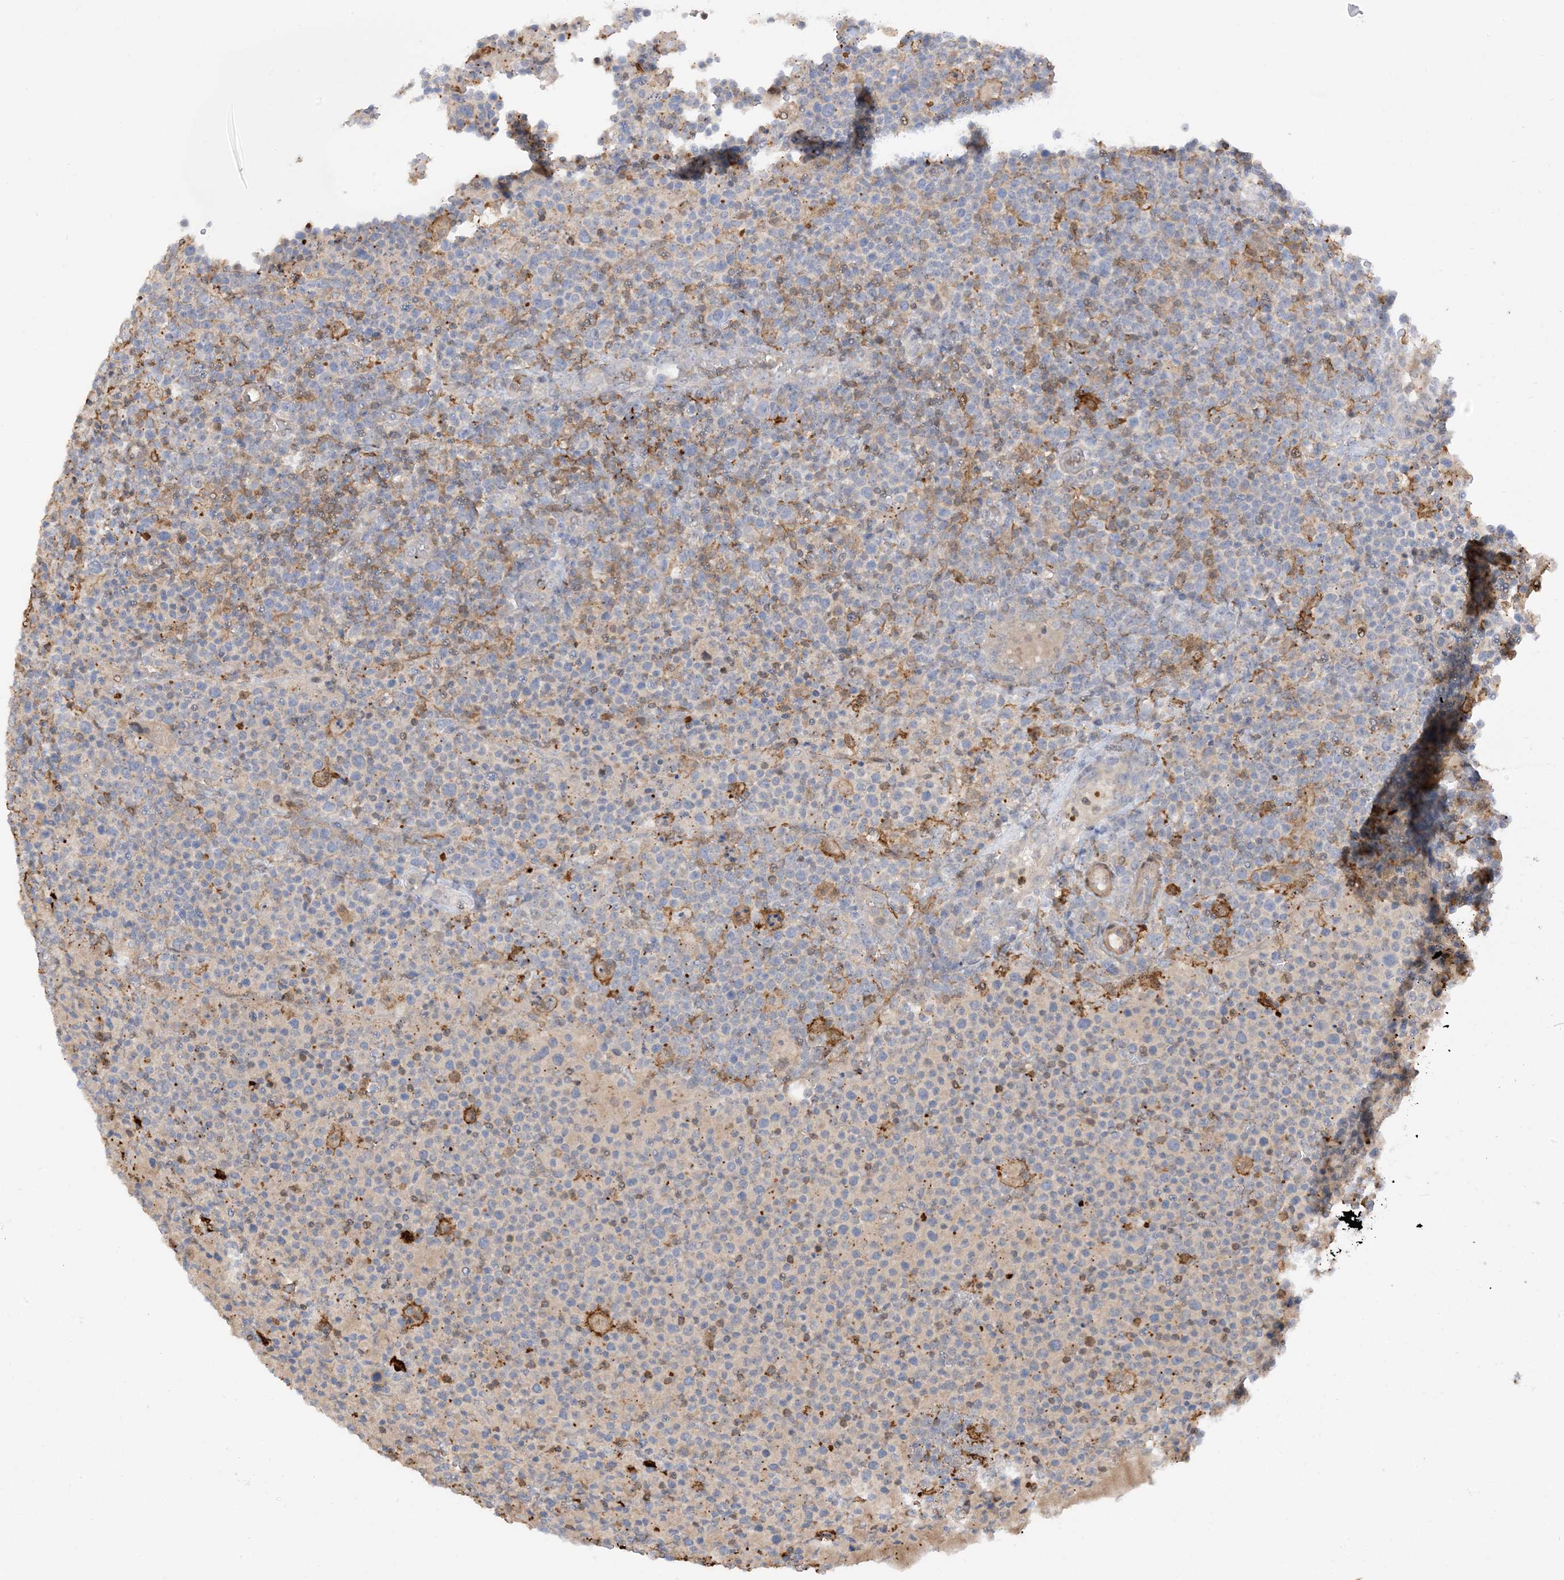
{"staining": {"intensity": "moderate", "quantity": "<25%", "location": "cytoplasmic/membranous"}, "tissue": "lymphoma", "cell_type": "Tumor cells", "image_type": "cancer", "snomed": [{"axis": "morphology", "description": "Malignant lymphoma, non-Hodgkin's type, High grade"}, {"axis": "topography", "description": "Lymph node"}], "caption": "Immunohistochemistry (DAB (3,3'-diaminobenzidine)) staining of lymphoma exhibits moderate cytoplasmic/membranous protein positivity in approximately <25% of tumor cells.", "gene": "PHACTR2", "patient": {"sex": "male", "age": 61}}